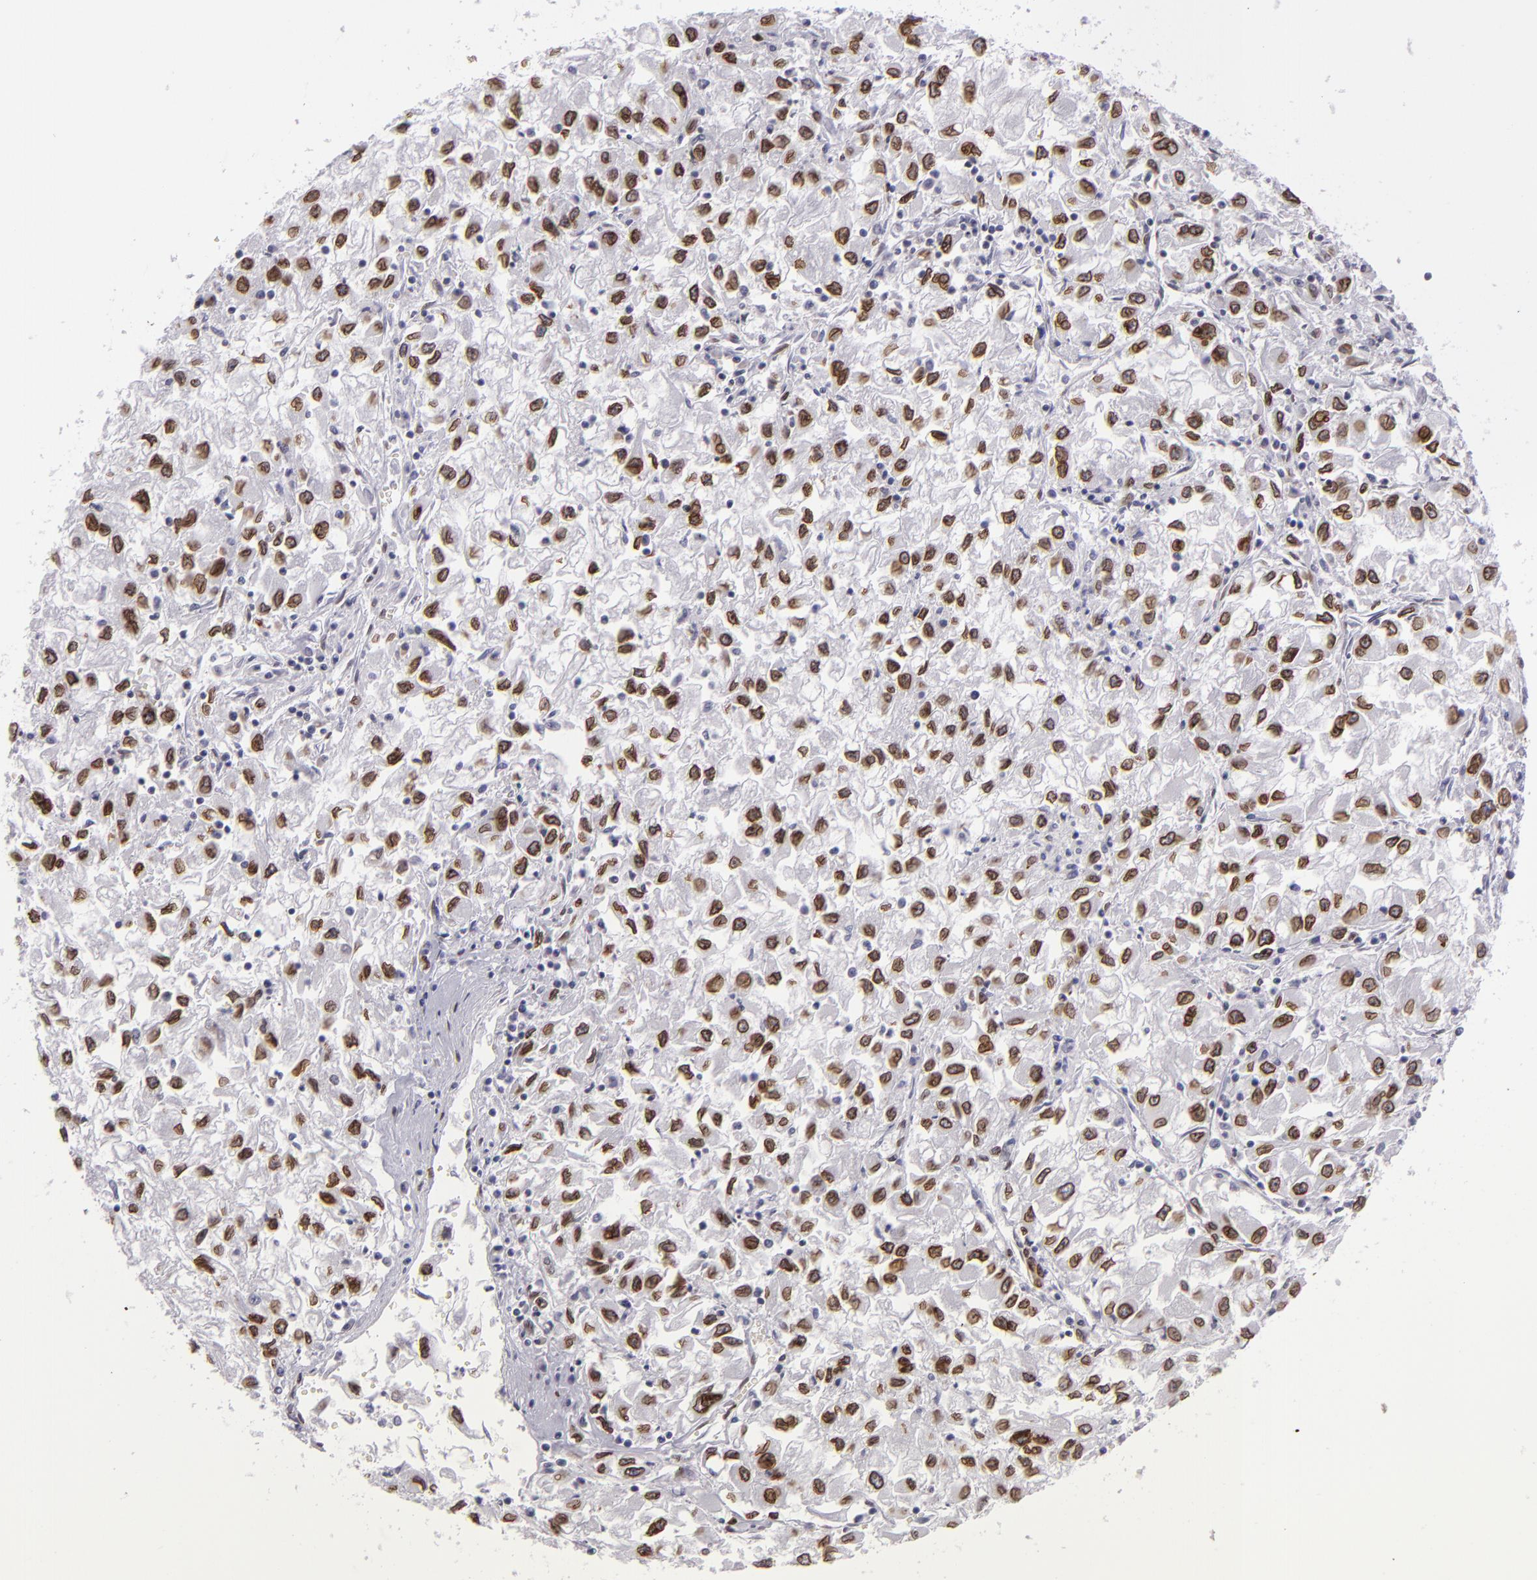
{"staining": {"intensity": "strong", "quantity": ">75%", "location": "nuclear"}, "tissue": "renal cancer", "cell_type": "Tumor cells", "image_type": "cancer", "snomed": [{"axis": "morphology", "description": "Adenocarcinoma, NOS"}, {"axis": "topography", "description": "Kidney"}], "caption": "Renal cancer (adenocarcinoma) stained for a protein shows strong nuclear positivity in tumor cells.", "gene": "EMD", "patient": {"sex": "male", "age": 59}}